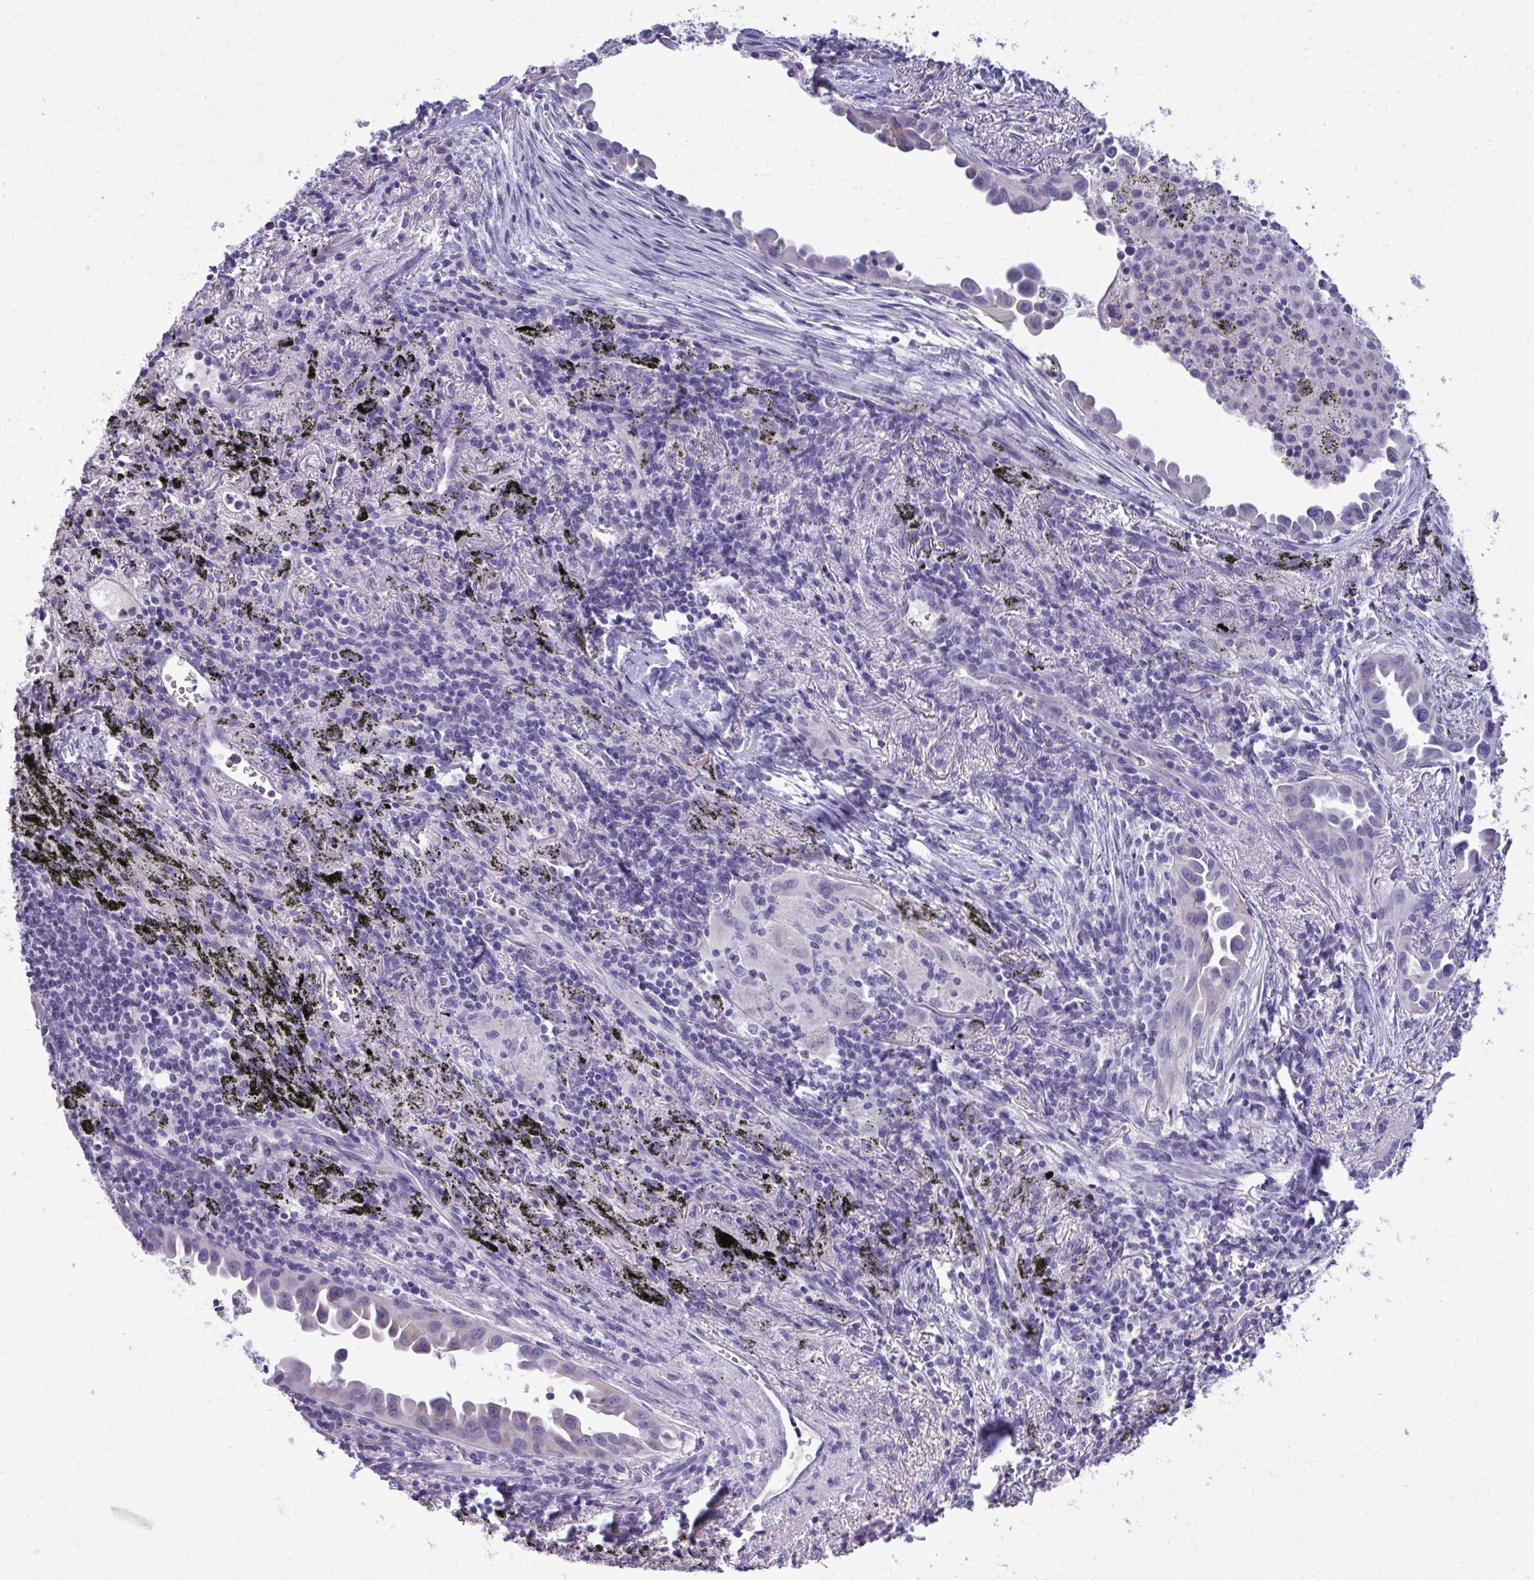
{"staining": {"intensity": "negative", "quantity": "none", "location": "none"}, "tissue": "lung cancer", "cell_type": "Tumor cells", "image_type": "cancer", "snomed": [{"axis": "morphology", "description": "Adenocarcinoma, NOS"}, {"axis": "topography", "description": "Lung"}], "caption": "This histopathology image is of lung cancer (adenocarcinoma) stained with IHC to label a protein in brown with the nuclei are counter-stained blue. There is no expression in tumor cells.", "gene": "TMCO5A", "patient": {"sex": "male", "age": 68}}